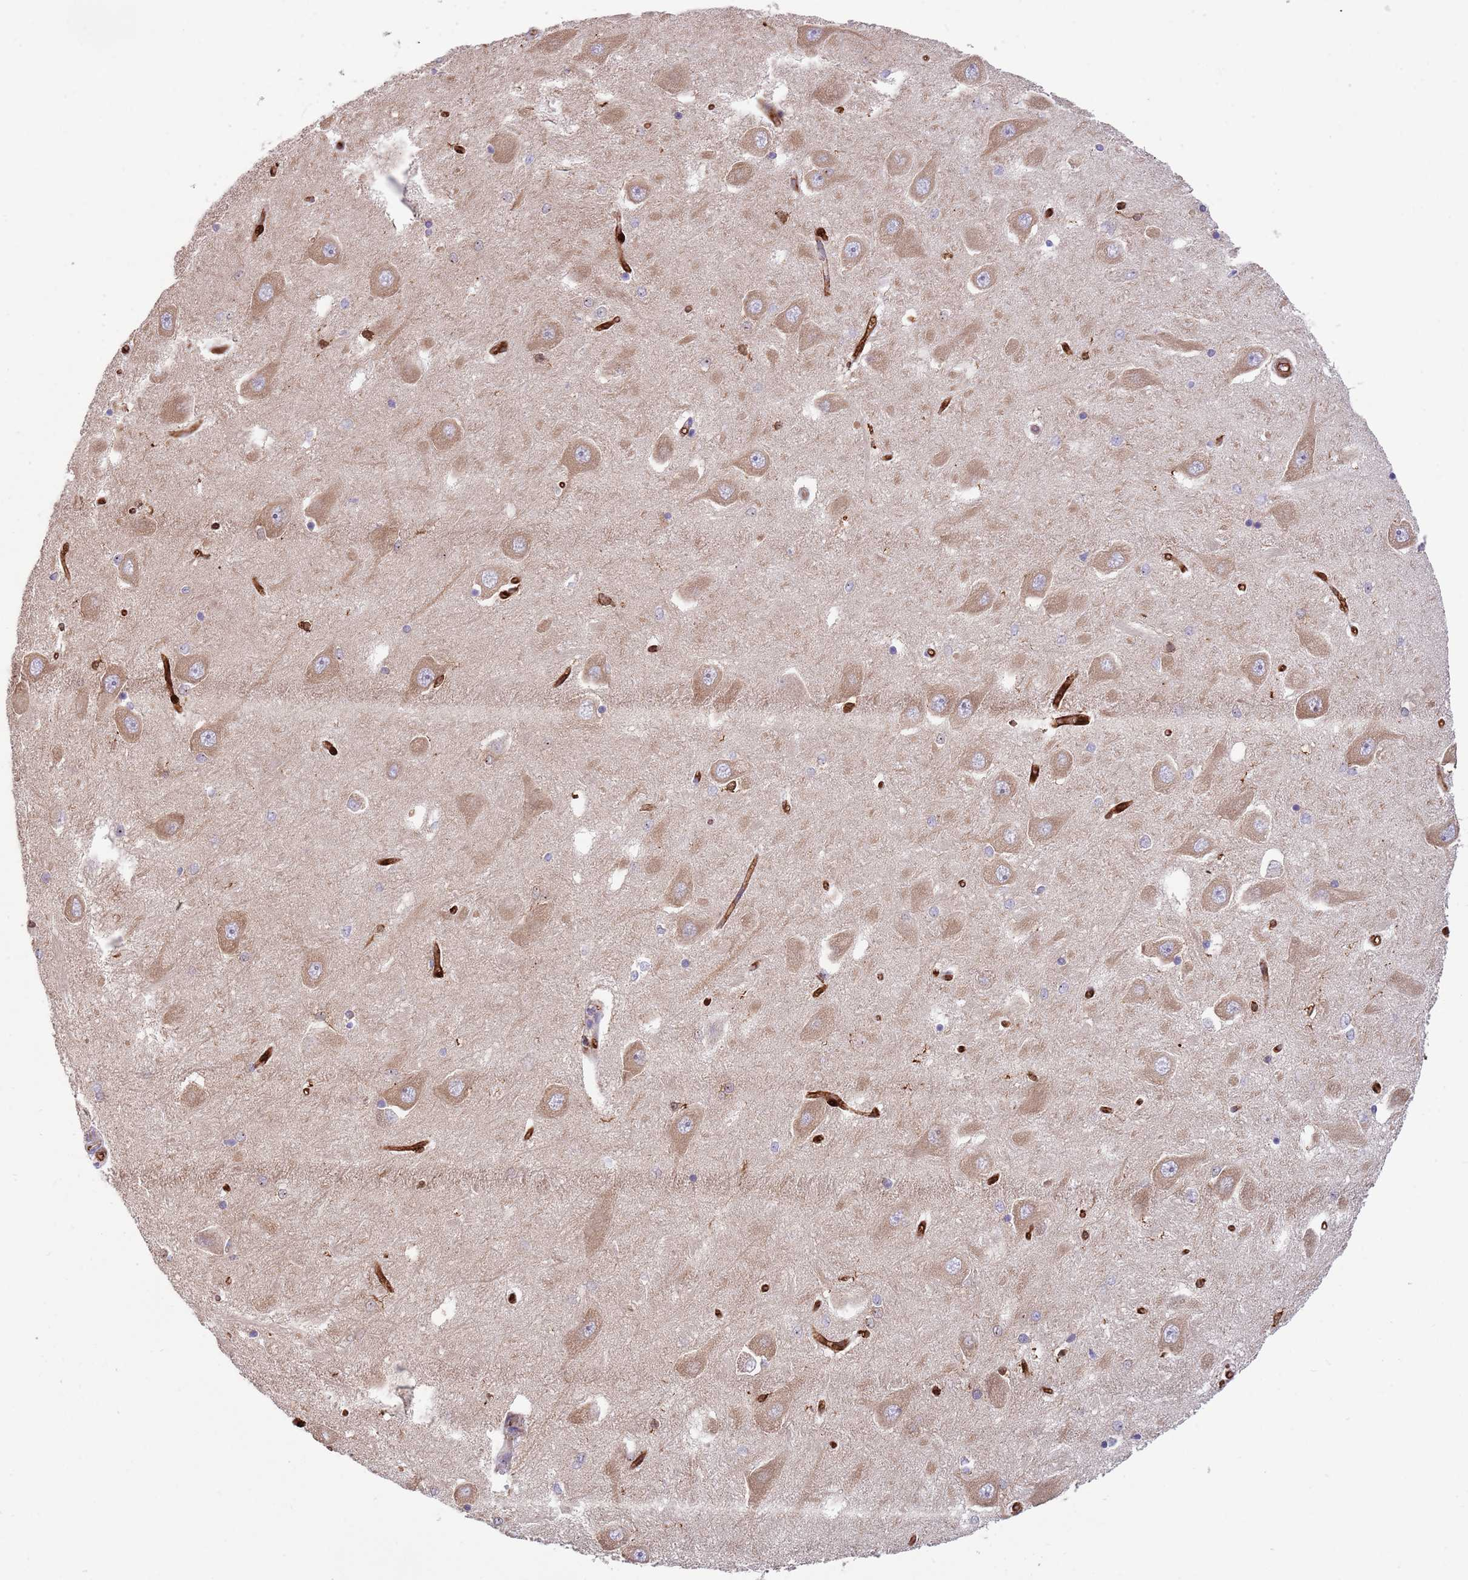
{"staining": {"intensity": "weak", "quantity": "<25%", "location": "cytoplasmic/membranous"}, "tissue": "hippocampus", "cell_type": "Glial cells", "image_type": "normal", "snomed": [{"axis": "morphology", "description": "Normal tissue, NOS"}, {"axis": "topography", "description": "Hippocampus"}], "caption": "Image shows no significant protein expression in glial cells of unremarkable hippocampus. (DAB (3,3'-diaminobenzidine) immunohistochemistry, high magnification).", "gene": "KBTBD6", "patient": {"sex": "male", "age": 45}}